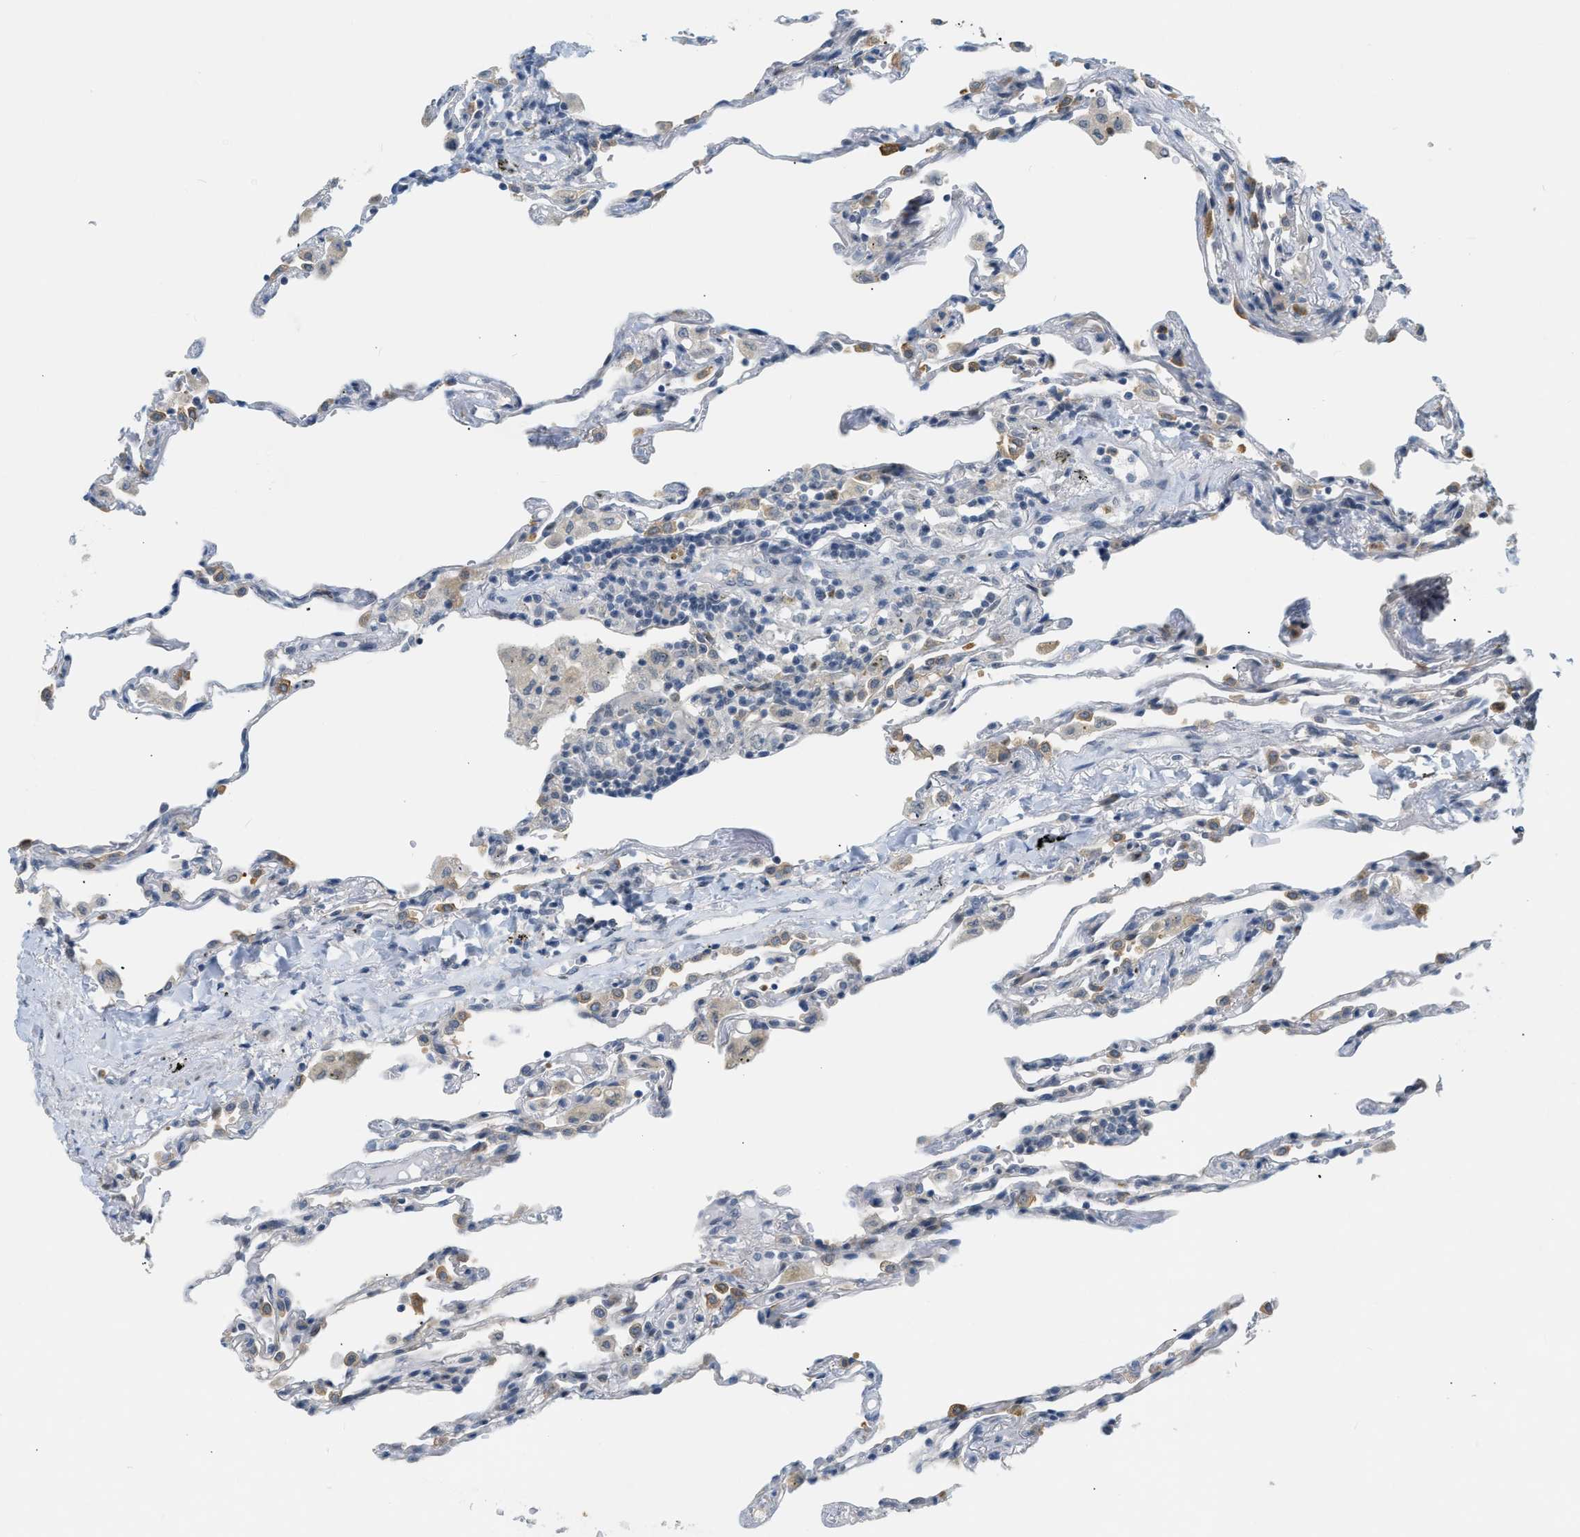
{"staining": {"intensity": "moderate", "quantity": "25%-75%", "location": "cytoplasmic/membranous"}, "tissue": "lung", "cell_type": "Alveolar cells", "image_type": "normal", "snomed": [{"axis": "morphology", "description": "Normal tissue, NOS"}, {"axis": "topography", "description": "Lung"}], "caption": "Immunohistochemical staining of unremarkable lung shows moderate cytoplasmic/membranous protein staining in approximately 25%-75% of alveolar cells. Nuclei are stained in blue.", "gene": "ZNF408", "patient": {"sex": "male", "age": 59}}